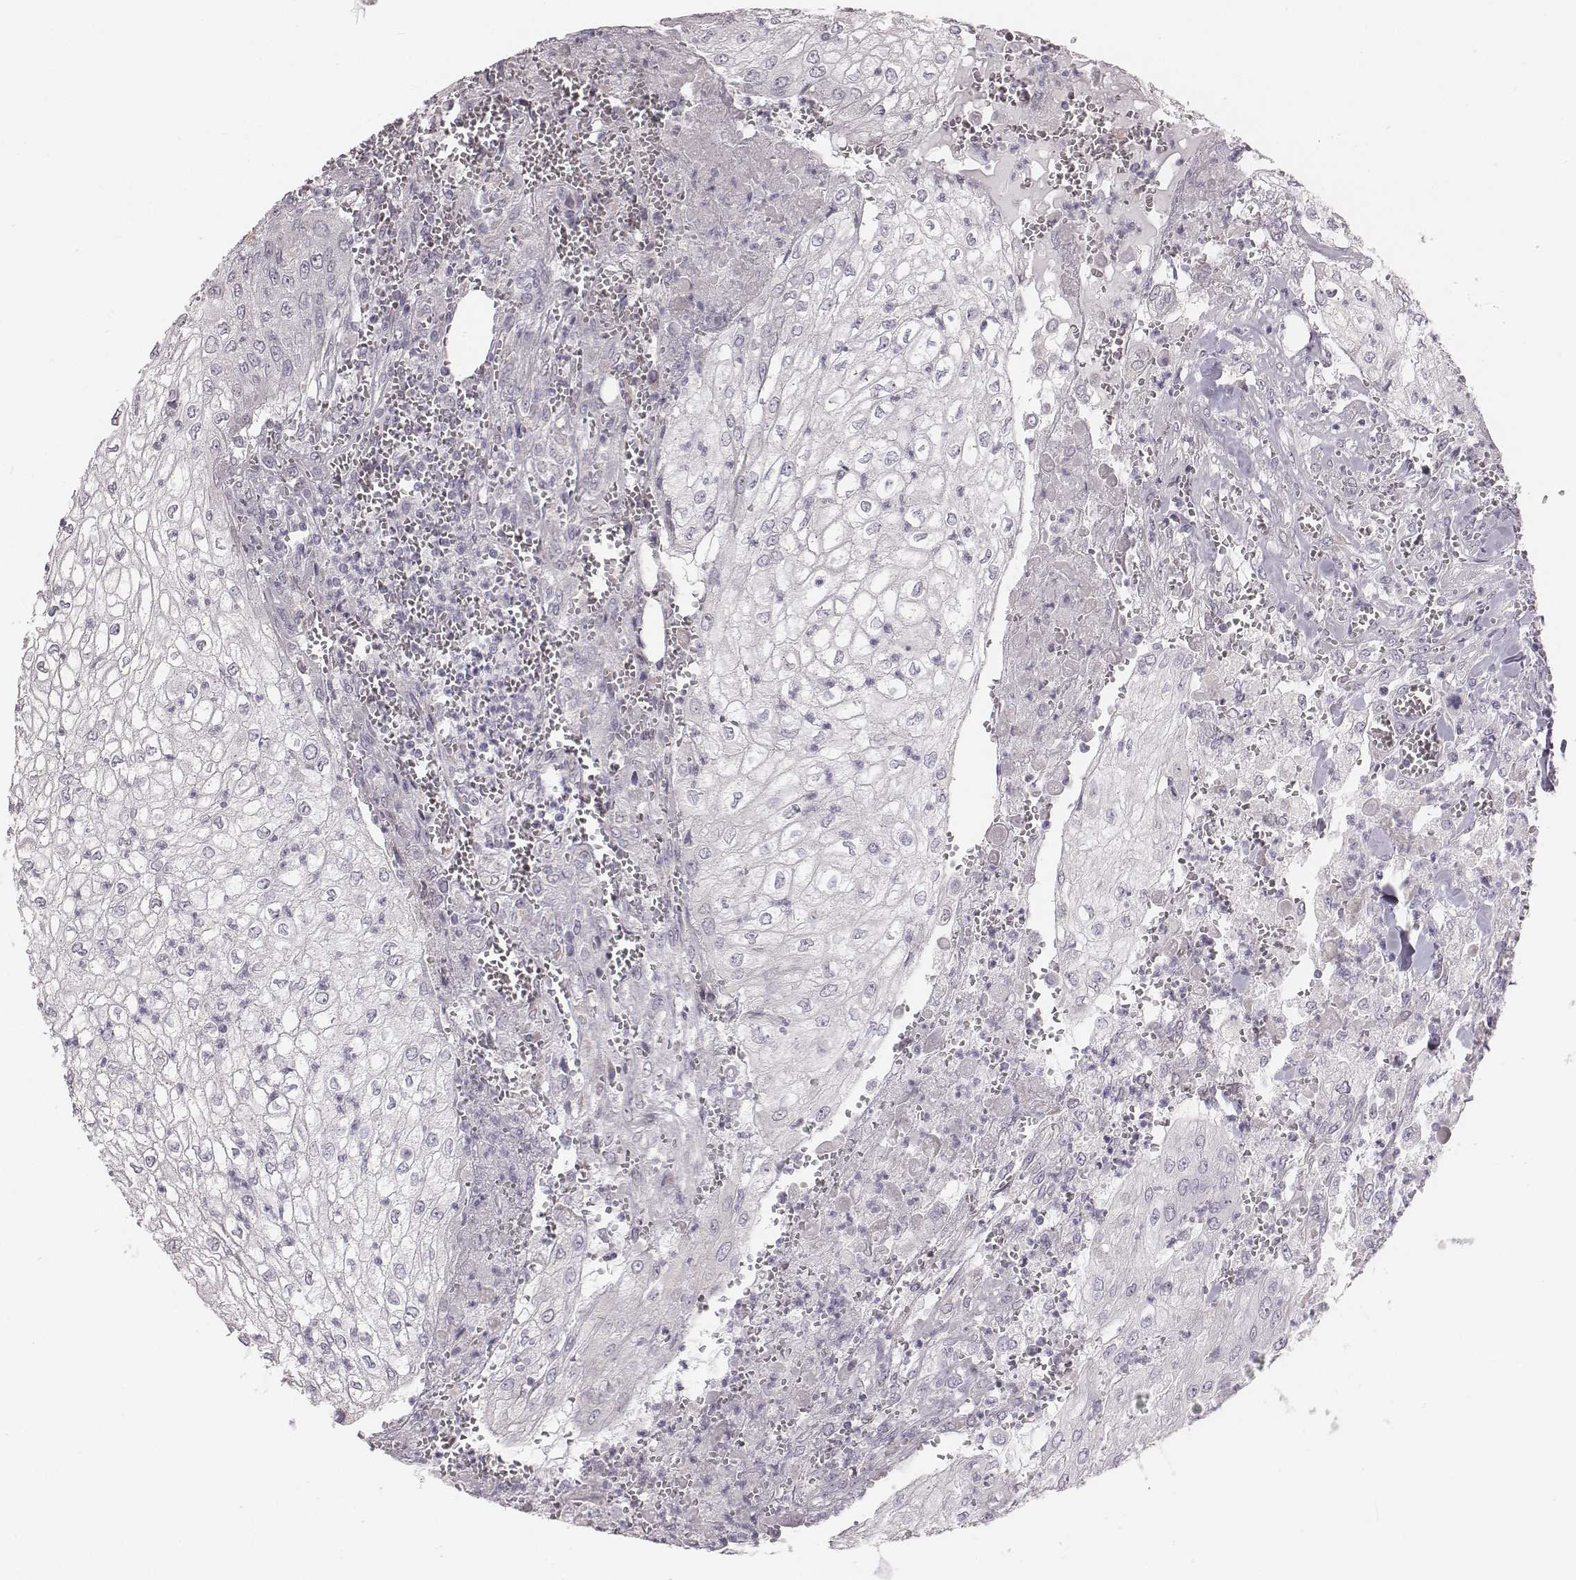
{"staining": {"intensity": "negative", "quantity": "none", "location": "none"}, "tissue": "urothelial cancer", "cell_type": "Tumor cells", "image_type": "cancer", "snomed": [{"axis": "morphology", "description": "Urothelial carcinoma, High grade"}, {"axis": "topography", "description": "Urinary bladder"}], "caption": "Micrograph shows no protein staining in tumor cells of urothelial carcinoma (high-grade) tissue. Brightfield microscopy of immunohistochemistry stained with DAB (brown) and hematoxylin (blue), captured at high magnification.", "gene": "C6orf58", "patient": {"sex": "male", "age": 62}}